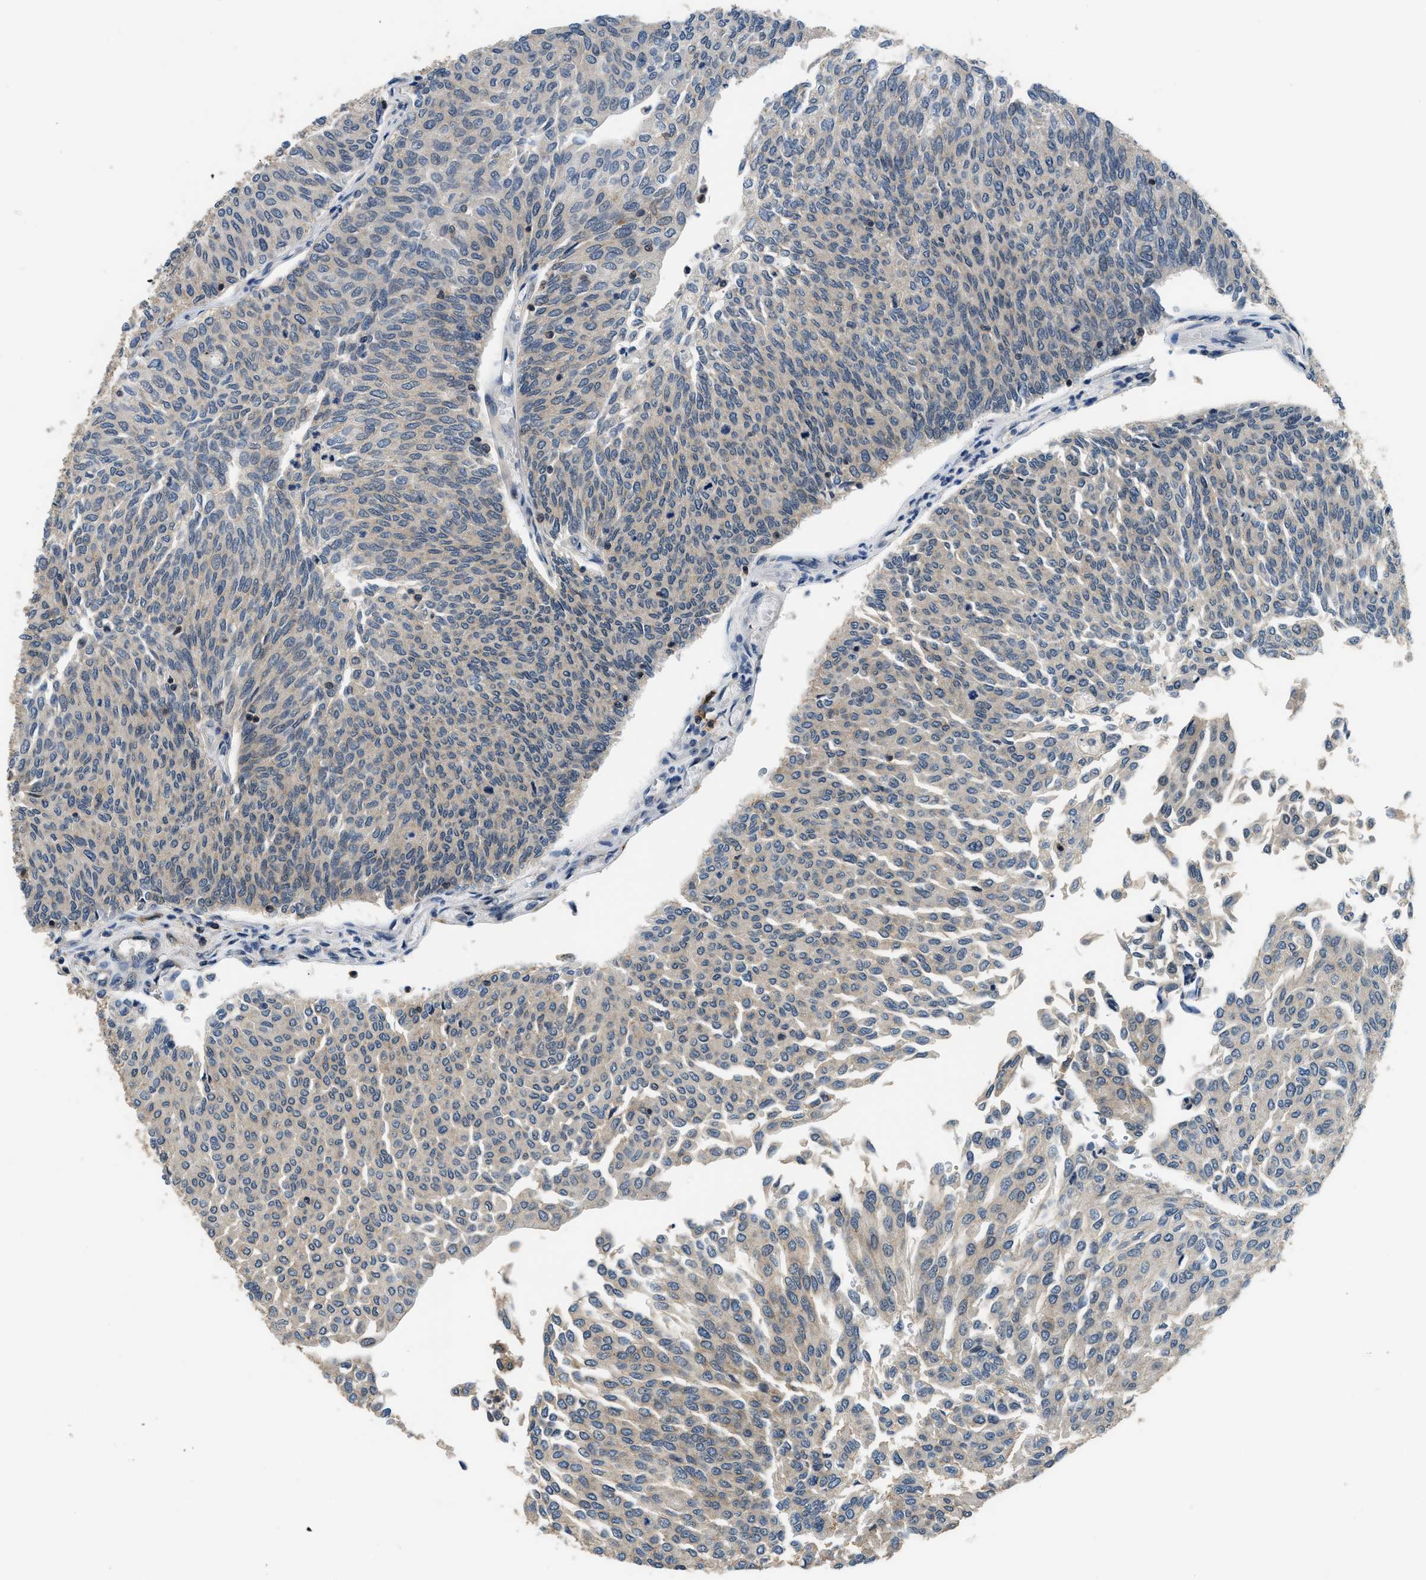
{"staining": {"intensity": "weak", "quantity": "25%-75%", "location": "cytoplasmic/membranous"}, "tissue": "urothelial cancer", "cell_type": "Tumor cells", "image_type": "cancer", "snomed": [{"axis": "morphology", "description": "Urothelial carcinoma, Low grade"}, {"axis": "topography", "description": "Urinary bladder"}], "caption": "Protein expression analysis of human urothelial carcinoma (low-grade) reveals weak cytoplasmic/membranous expression in about 25%-75% of tumor cells.", "gene": "MTMR1", "patient": {"sex": "female", "age": 79}}